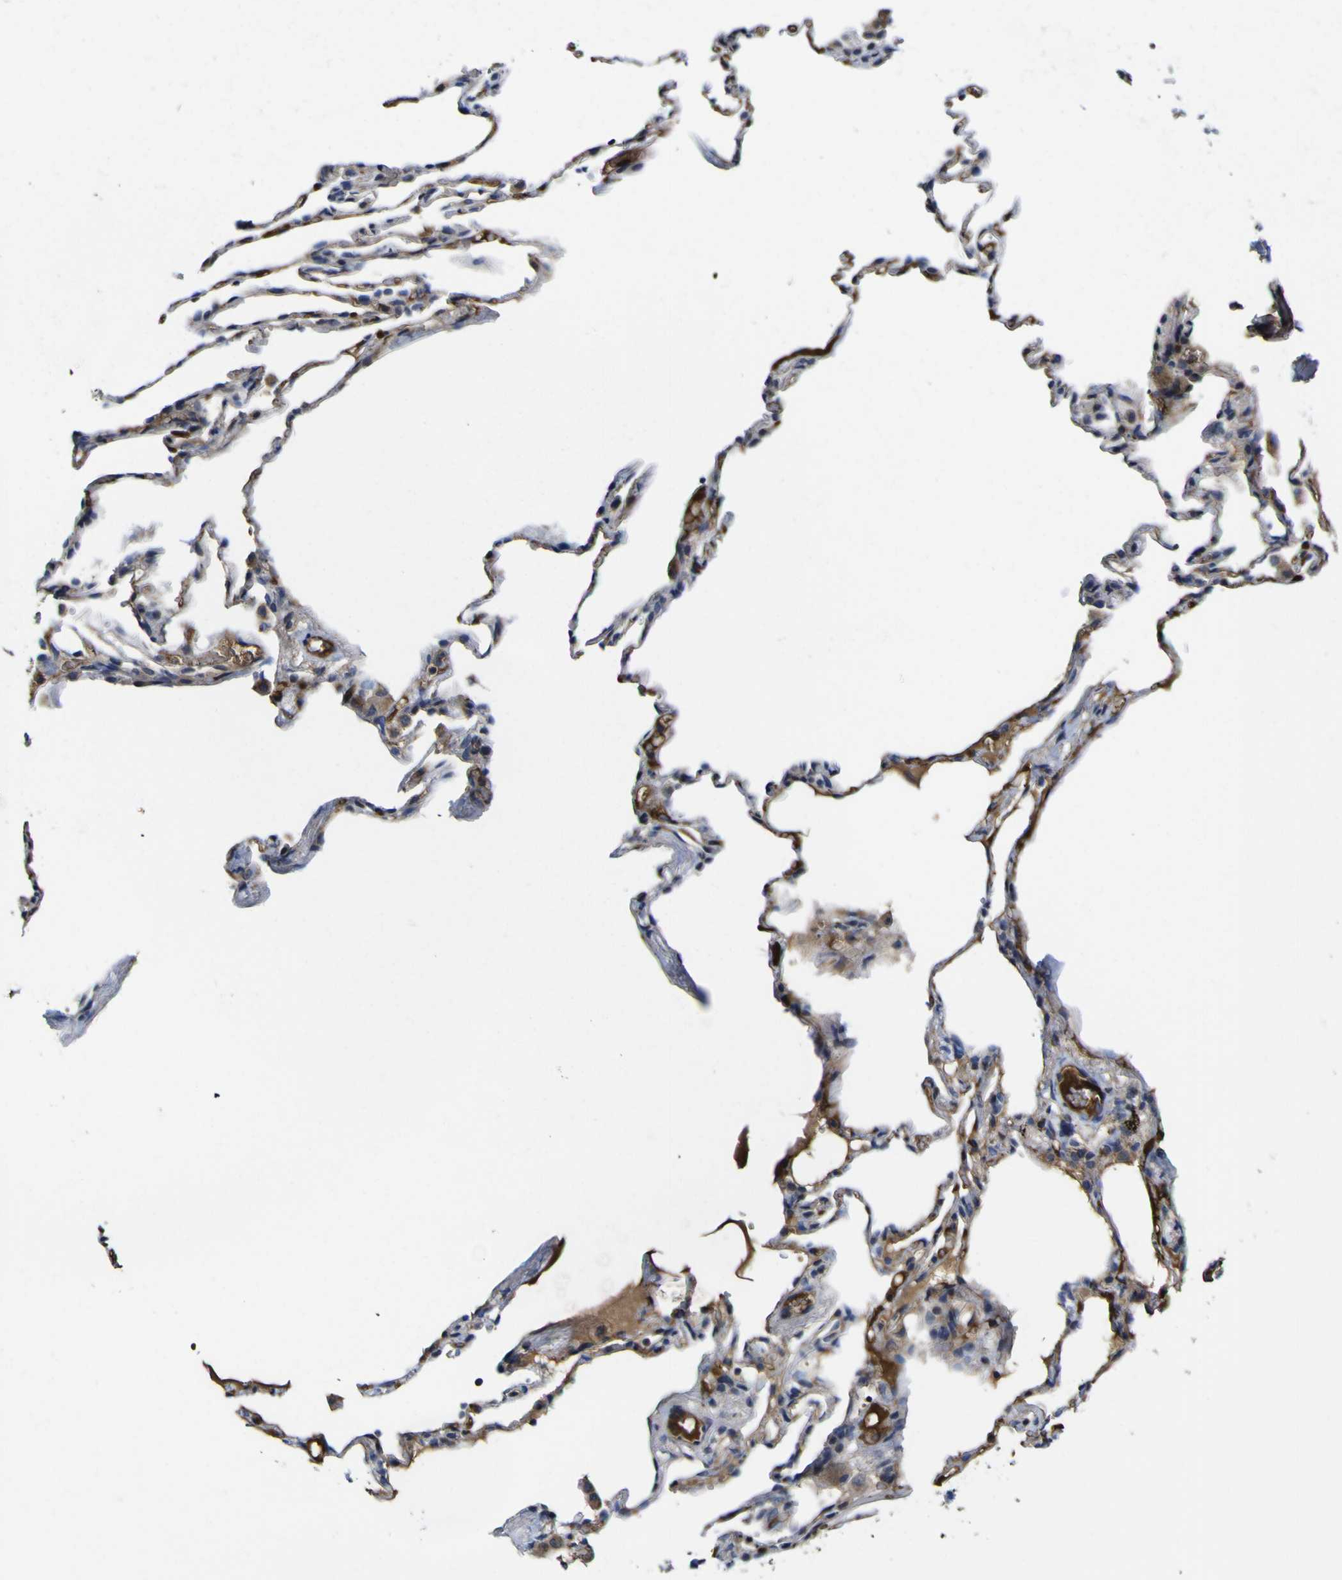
{"staining": {"intensity": "moderate", "quantity": "25%-75%", "location": "cytoplasmic/membranous"}, "tissue": "lung", "cell_type": "Alveolar cells", "image_type": "normal", "snomed": [{"axis": "morphology", "description": "Normal tissue, NOS"}, {"axis": "topography", "description": "Lung"}], "caption": "High-power microscopy captured an immunohistochemistry (IHC) photomicrograph of unremarkable lung, revealing moderate cytoplasmic/membranous expression in approximately 25%-75% of alveolar cells.", "gene": "CCDC90B", "patient": {"sex": "male", "age": 59}}